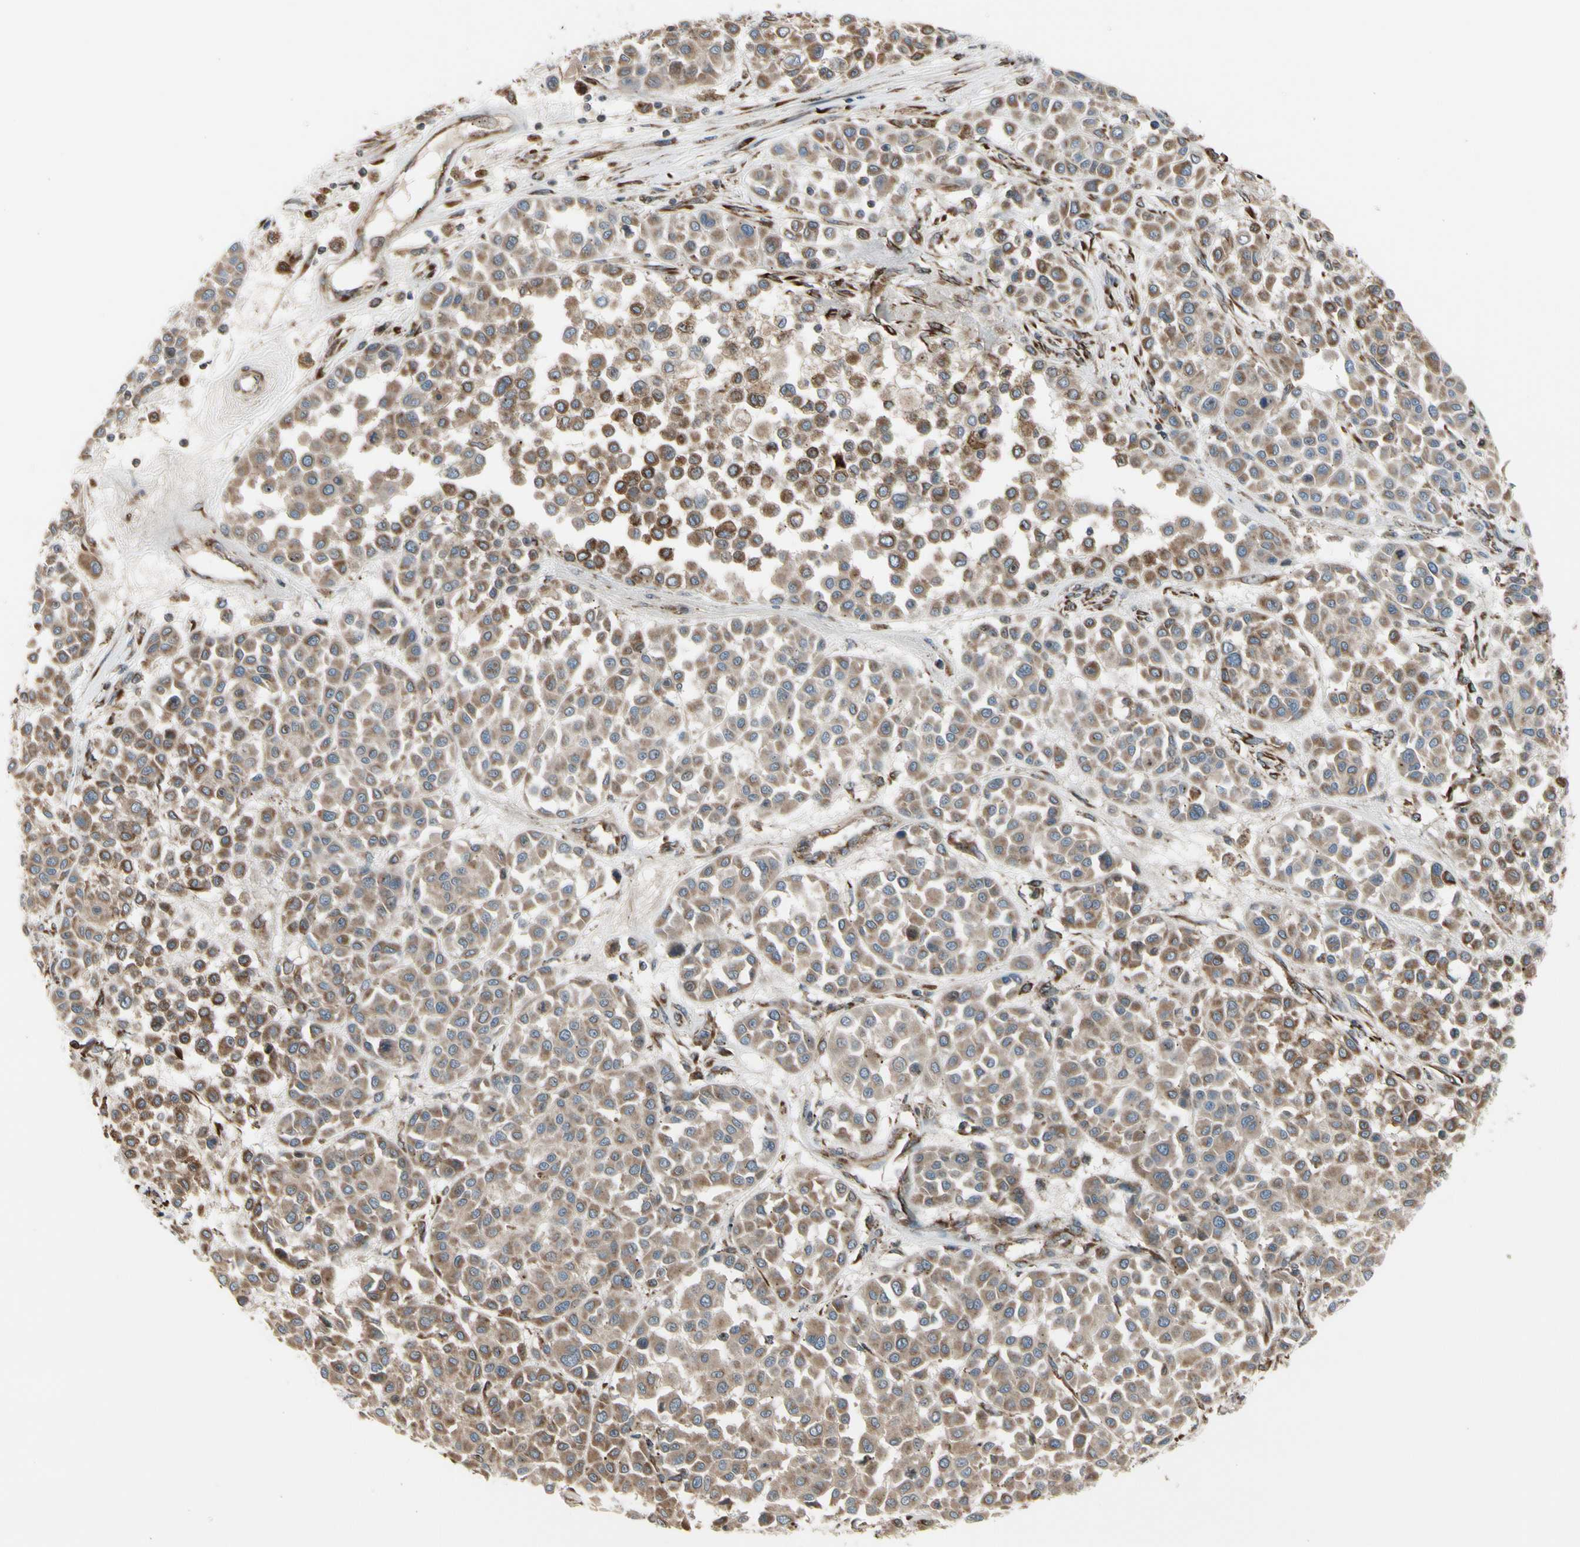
{"staining": {"intensity": "moderate", "quantity": ">75%", "location": "cytoplasmic/membranous"}, "tissue": "melanoma", "cell_type": "Tumor cells", "image_type": "cancer", "snomed": [{"axis": "morphology", "description": "Malignant melanoma, Metastatic site"}, {"axis": "topography", "description": "Soft tissue"}], "caption": "This image displays melanoma stained with IHC to label a protein in brown. The cytoplasmic/membranous of tumor cells show moderate positivity for the protein. Nuclei are counter-stained blue.", "gene": "SLC39A9", "patient": {"sex": "male", "age": 41}}